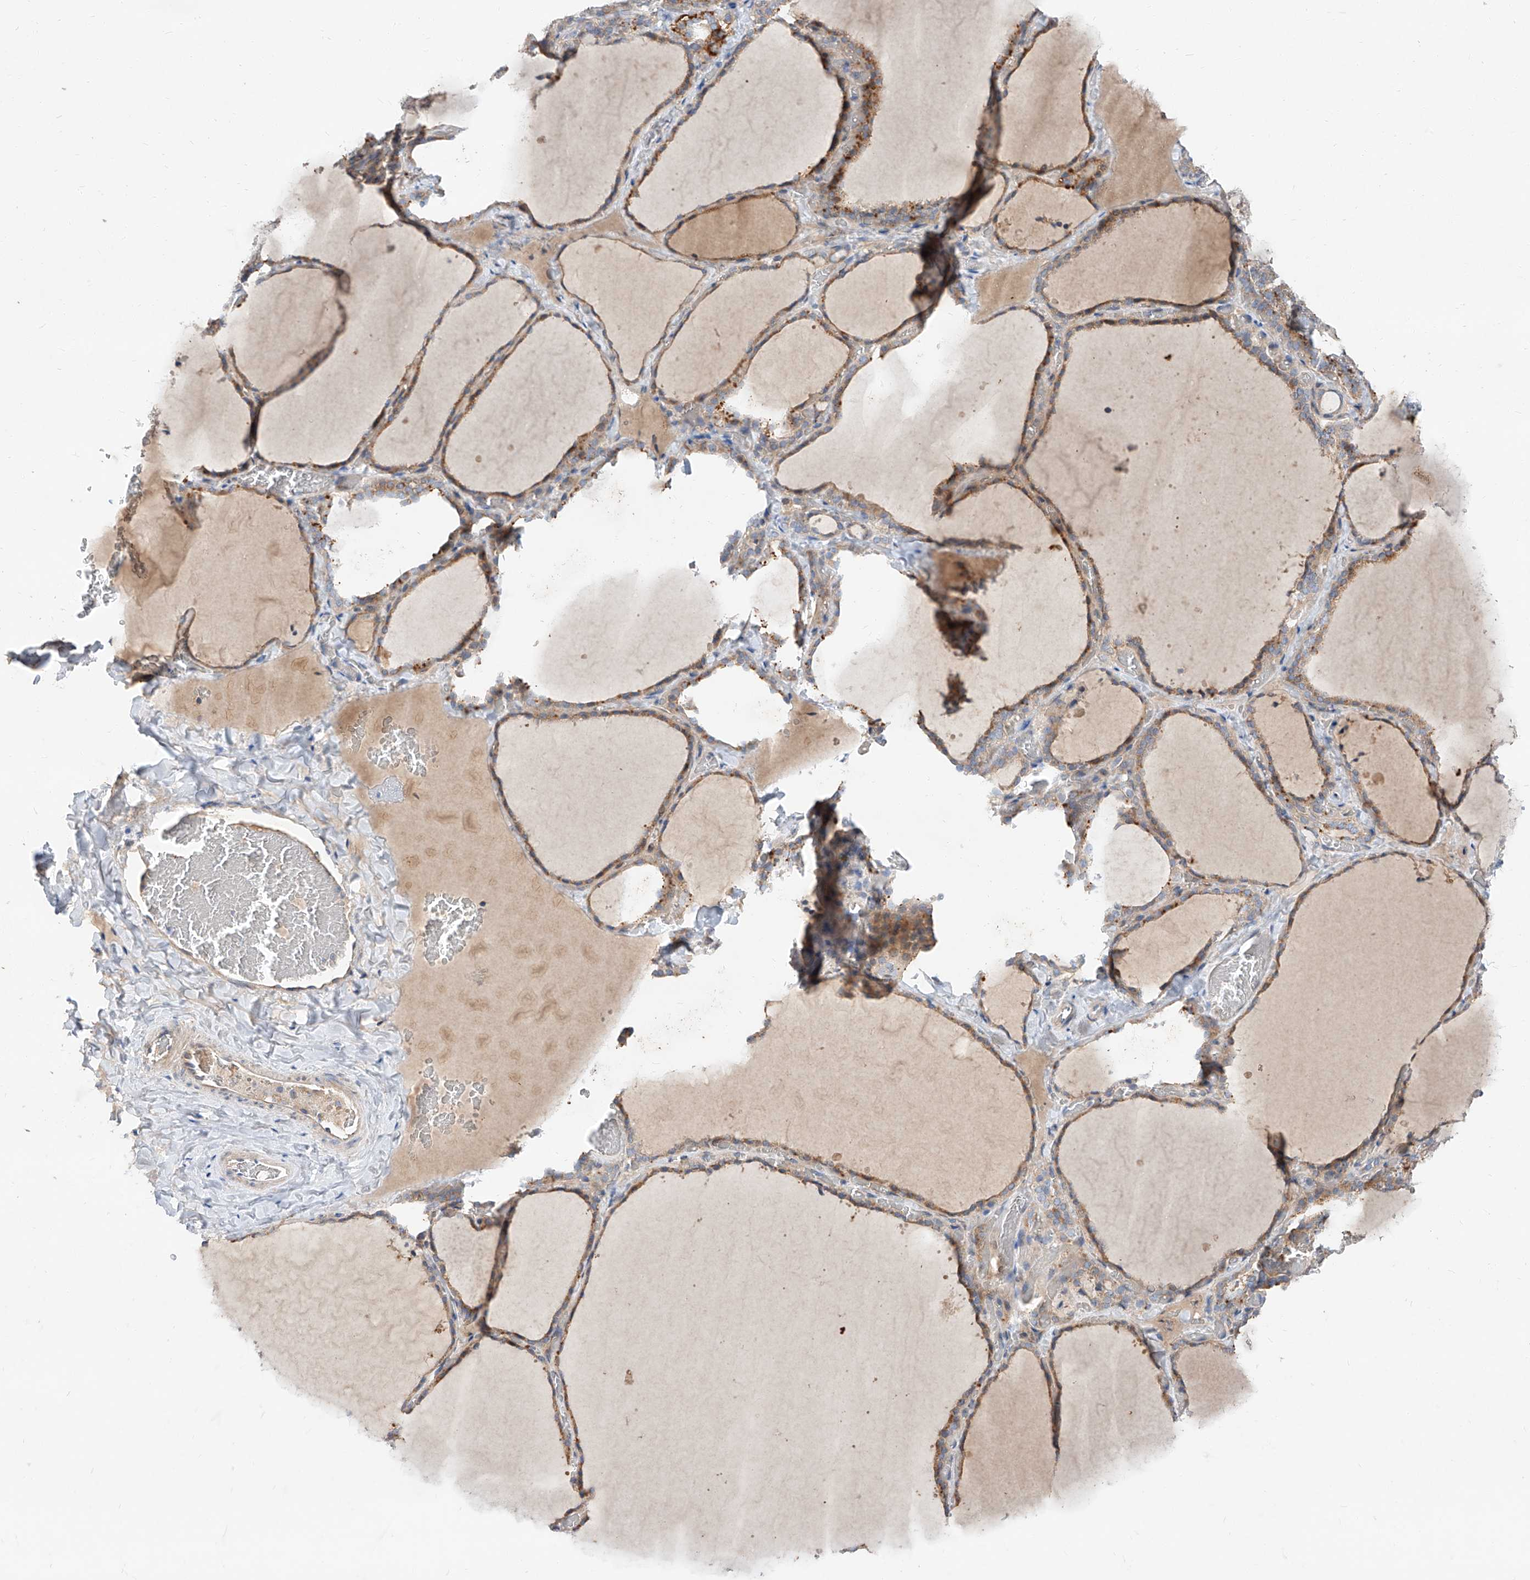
{"staining": {"intensity": "moderate", "quantity": "25%-75%", "location": "cytoplasmic/membranous"}, "tissue": "thyroid gland", "cell_type": "Glandular cells", "image_type": "normal", "snomed": [{"axis": "morphology", "description": "Normal tissue, NOS"}, {"axis": "topography", "description": "Thyroid gland"}], "caption": "This photomicrograph demonstrates IHC staining of normal human thyroid gland, with medium moderate cytoplasmic/membranous positivity in about 25%-75% of glandular cells.", "gene": "DIRAS3", "patient": {"sex": "female", "age": 22}}